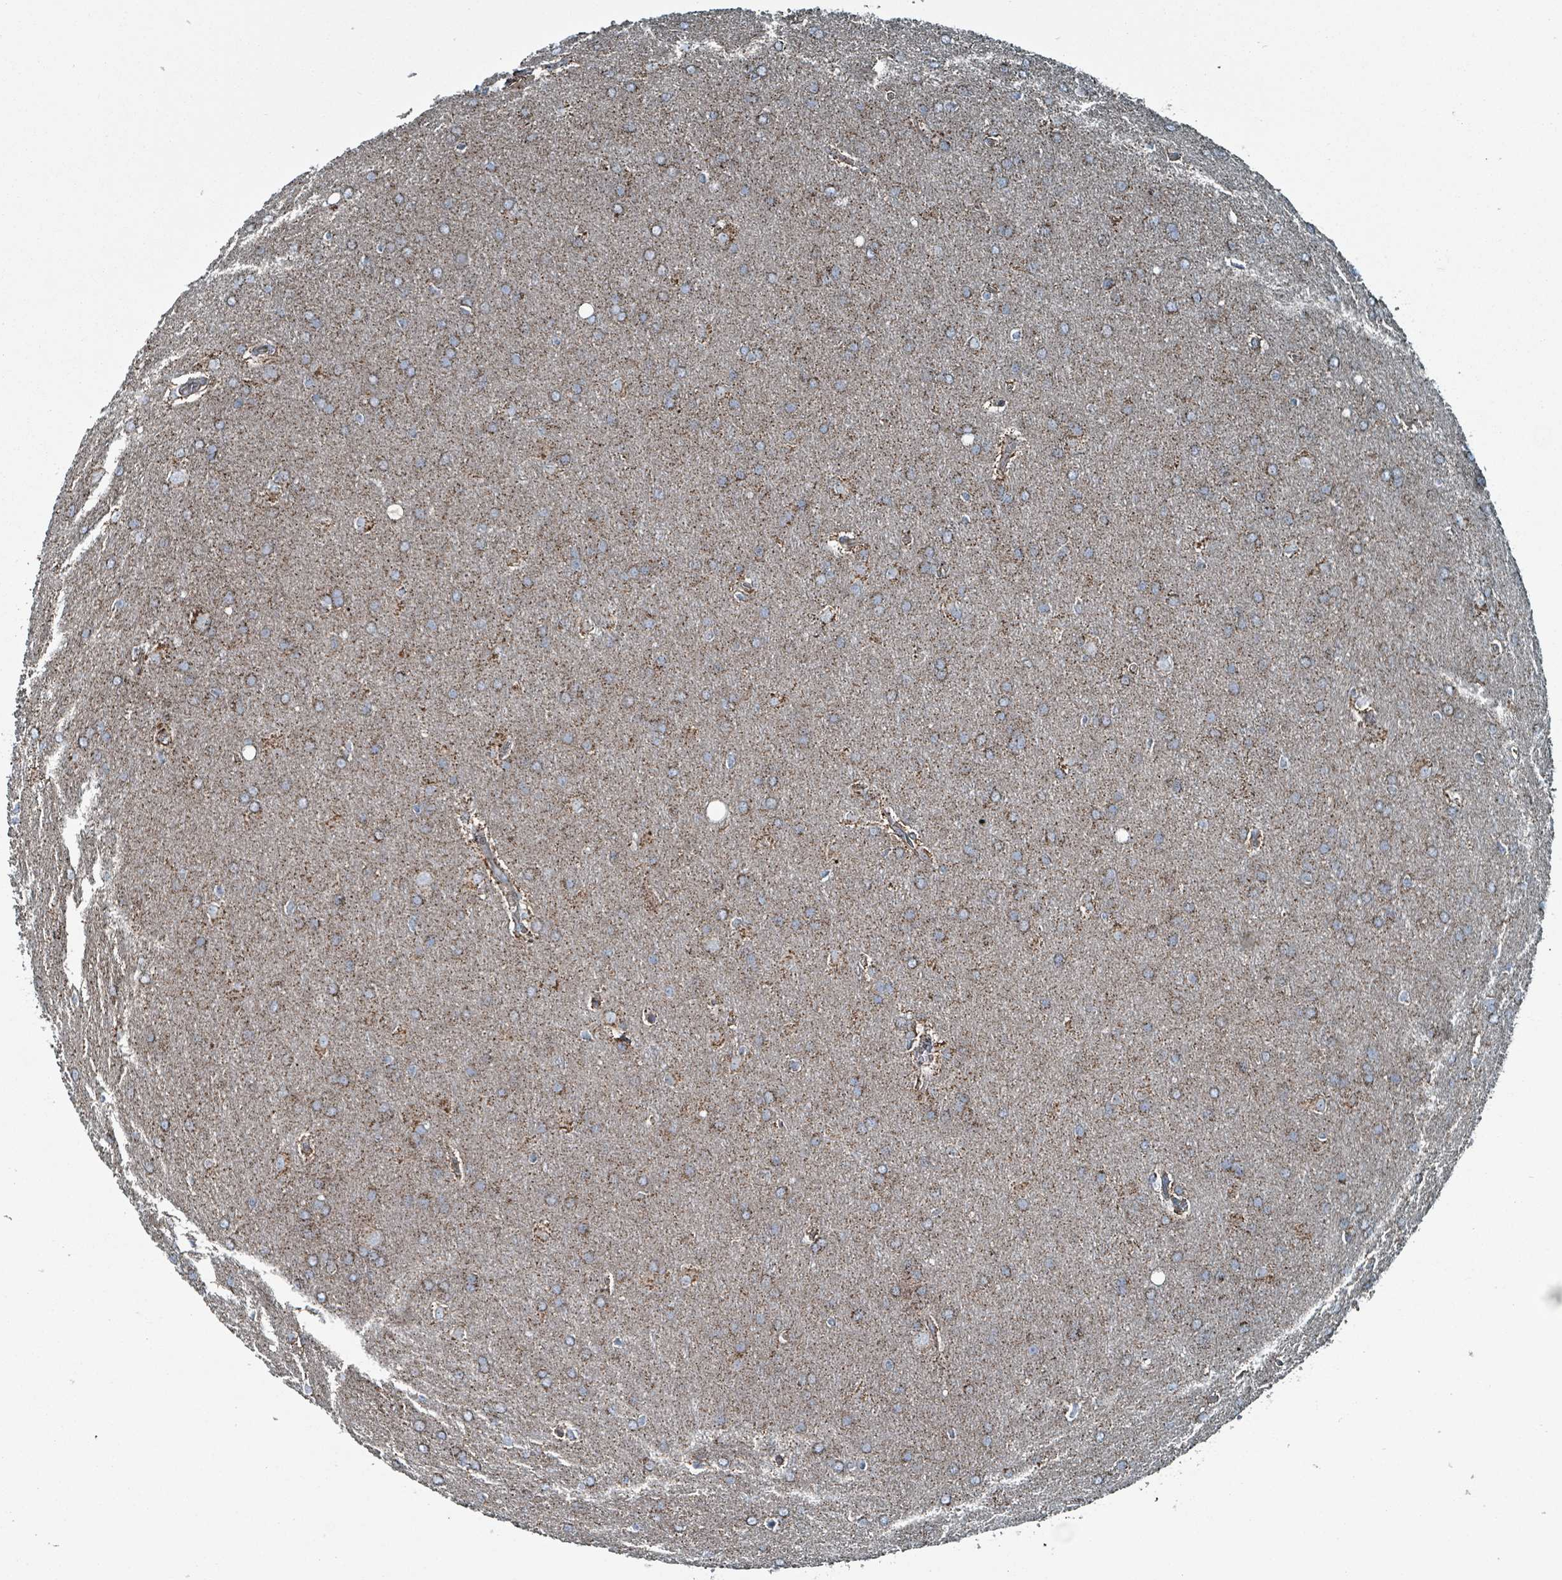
{"staining": {"intensity": "moderate", "quantity": ">75%", "location": "cytoplasmic/membranous"}, "tissue": "glioma", "cell_type": "Tumor cells", "image_type": "cancer", "snomed": [{"axis": "morphology", "description": "Glioma, malignant, Low grade"}, {"axis": "topography", "description": "Brain"}], "caption": "Immunohistochemistry (DAB (3,3'-diaminobenzidine)) staining of low-grade glioma (malignant) displays moderate cytoplasmic/membranous protein positivity in about >75% of tumor cells.", "gene": "ABHD18", "patient": {"sex": "female", "age": 32}}